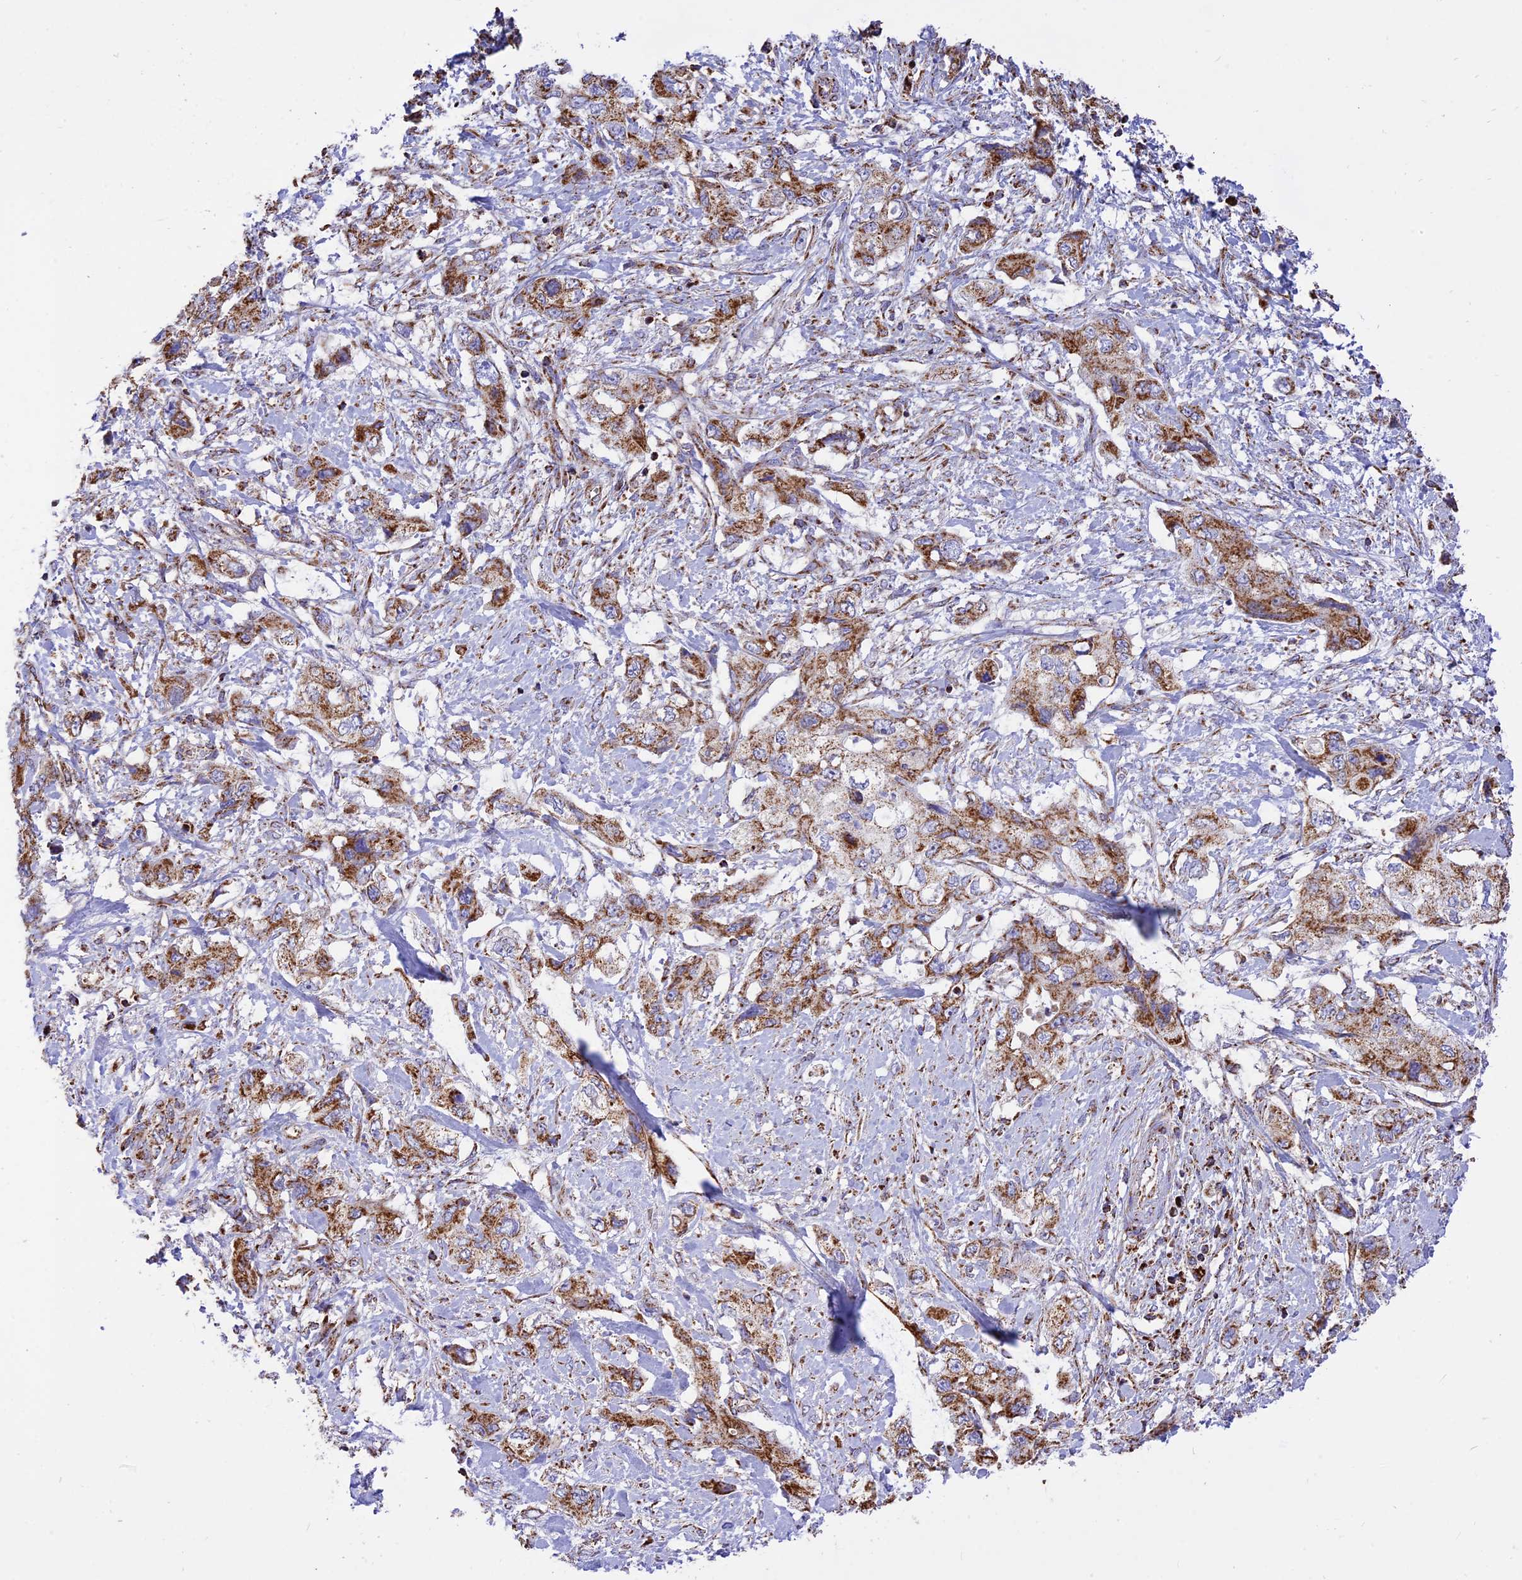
{"staining": {"intensity": "moderate", "quantity": ">75%", "location": "cytoplasmic/membranous"}, "tissue": "pancreatic cancer", "cell_type": "Tumor cells", "image_type": "cancer", "snomed": [{"axis": "morphology", "description": "Adenocarcinoma, NOS"}, {"axis": "topography", "description": "Pancreas"}], "caption": "Protein expression analysis of human pancreatic cancer reveals moderate cytoplasmic/membranous positivity in approximately >75% of tumor cells.", "gene": "TTC4", "patient": {"sex": "female", "age": 73}}